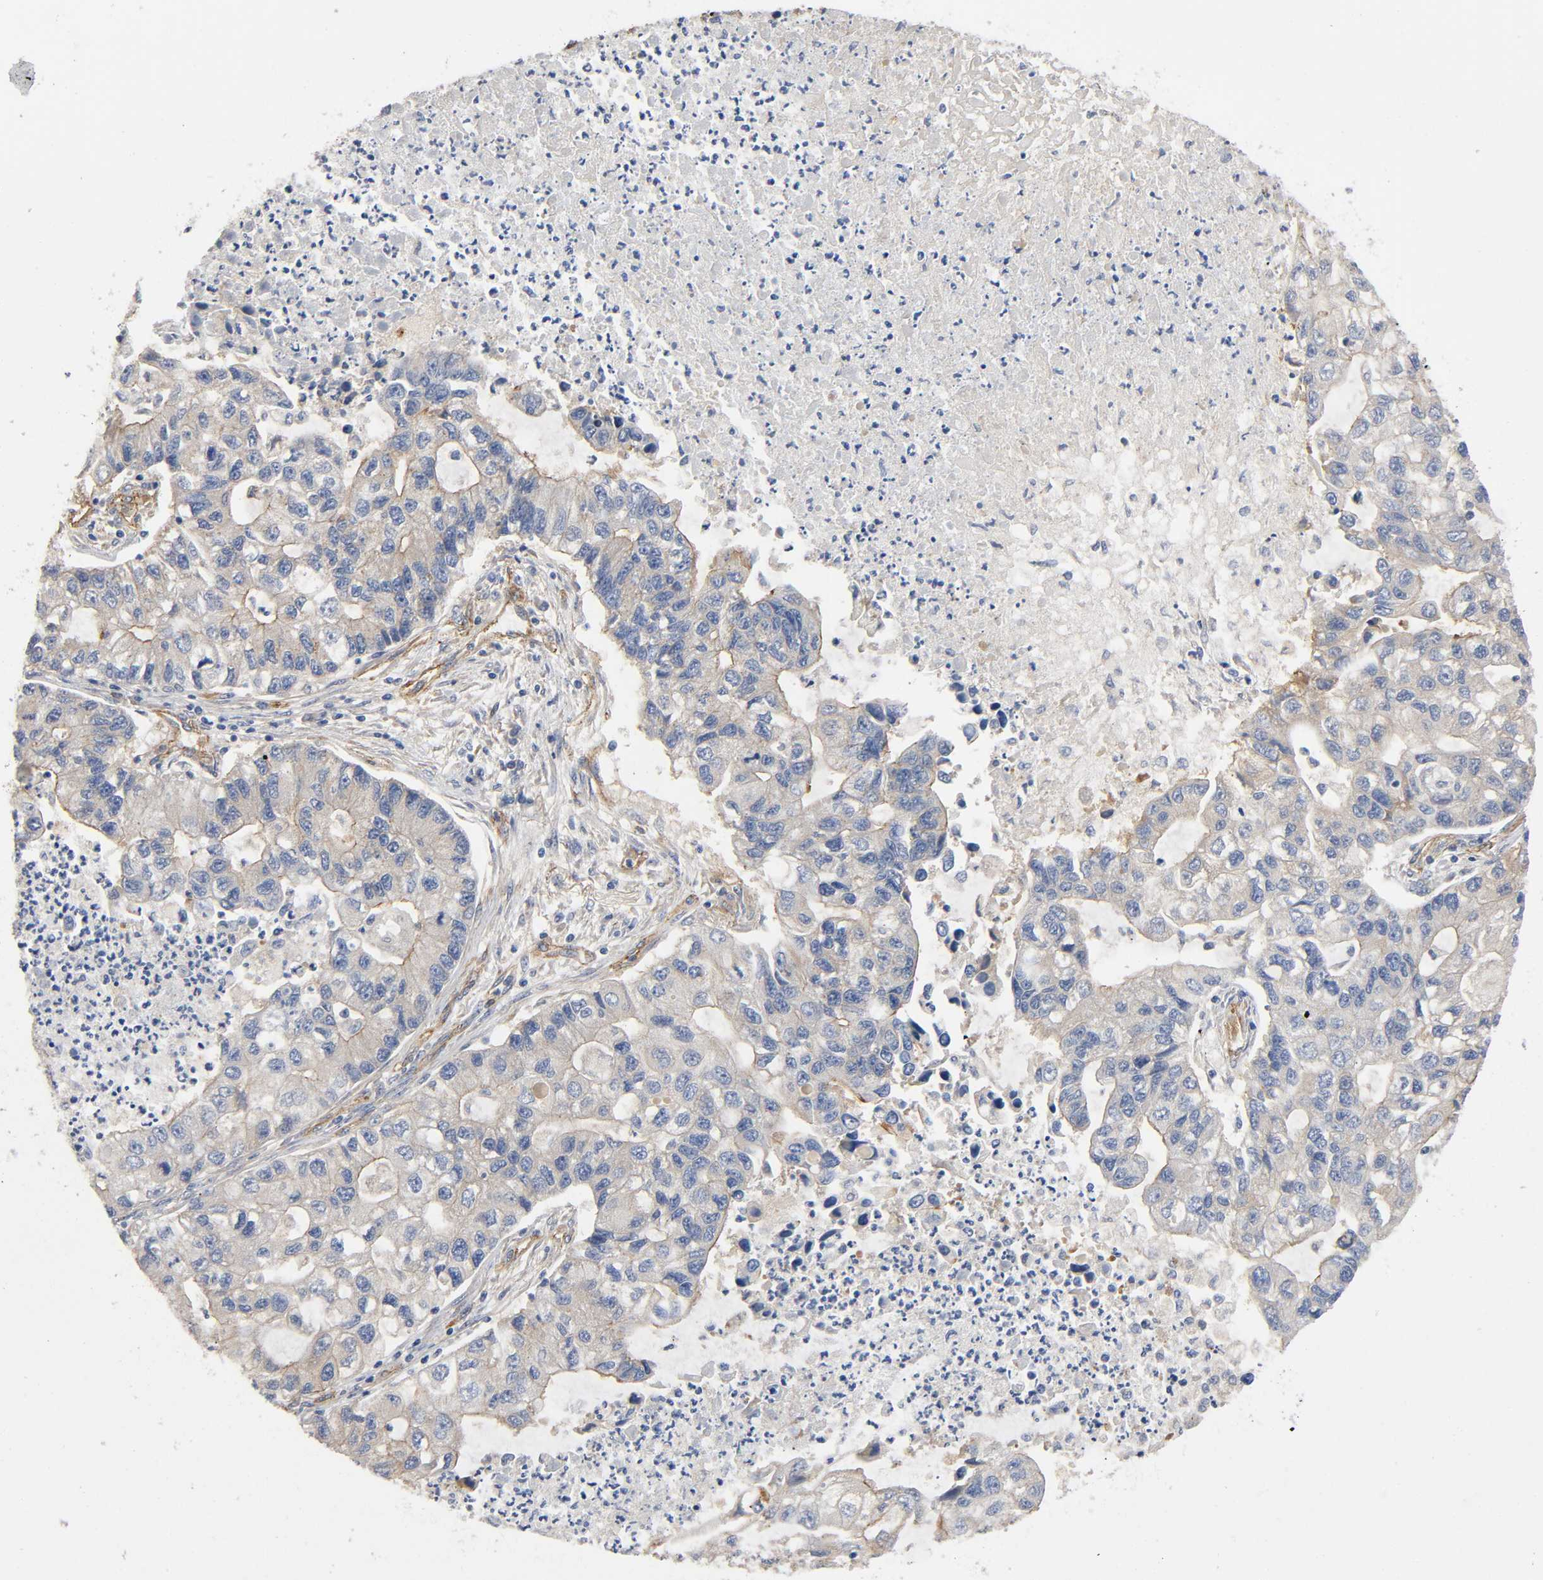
{"staining": {"intensity": "negative", "quantity": "none", "location": "none"}, "tissue": "lung cancer", "cell_type": "Tumor cells", "image_type": "cancer", "snomed": [{"axis": "morphology", "description": "Adenocarcinoma, NOS"}, {"axis": "topography", "description": "Lung"}], "caption": "Immunohistochemistry image of lung adenocarcinoma stained for a protein (brown), which shows no positivity in tumor cells.", "gene": "MARS1", "patient": {"sex": "female", "age": 51}}